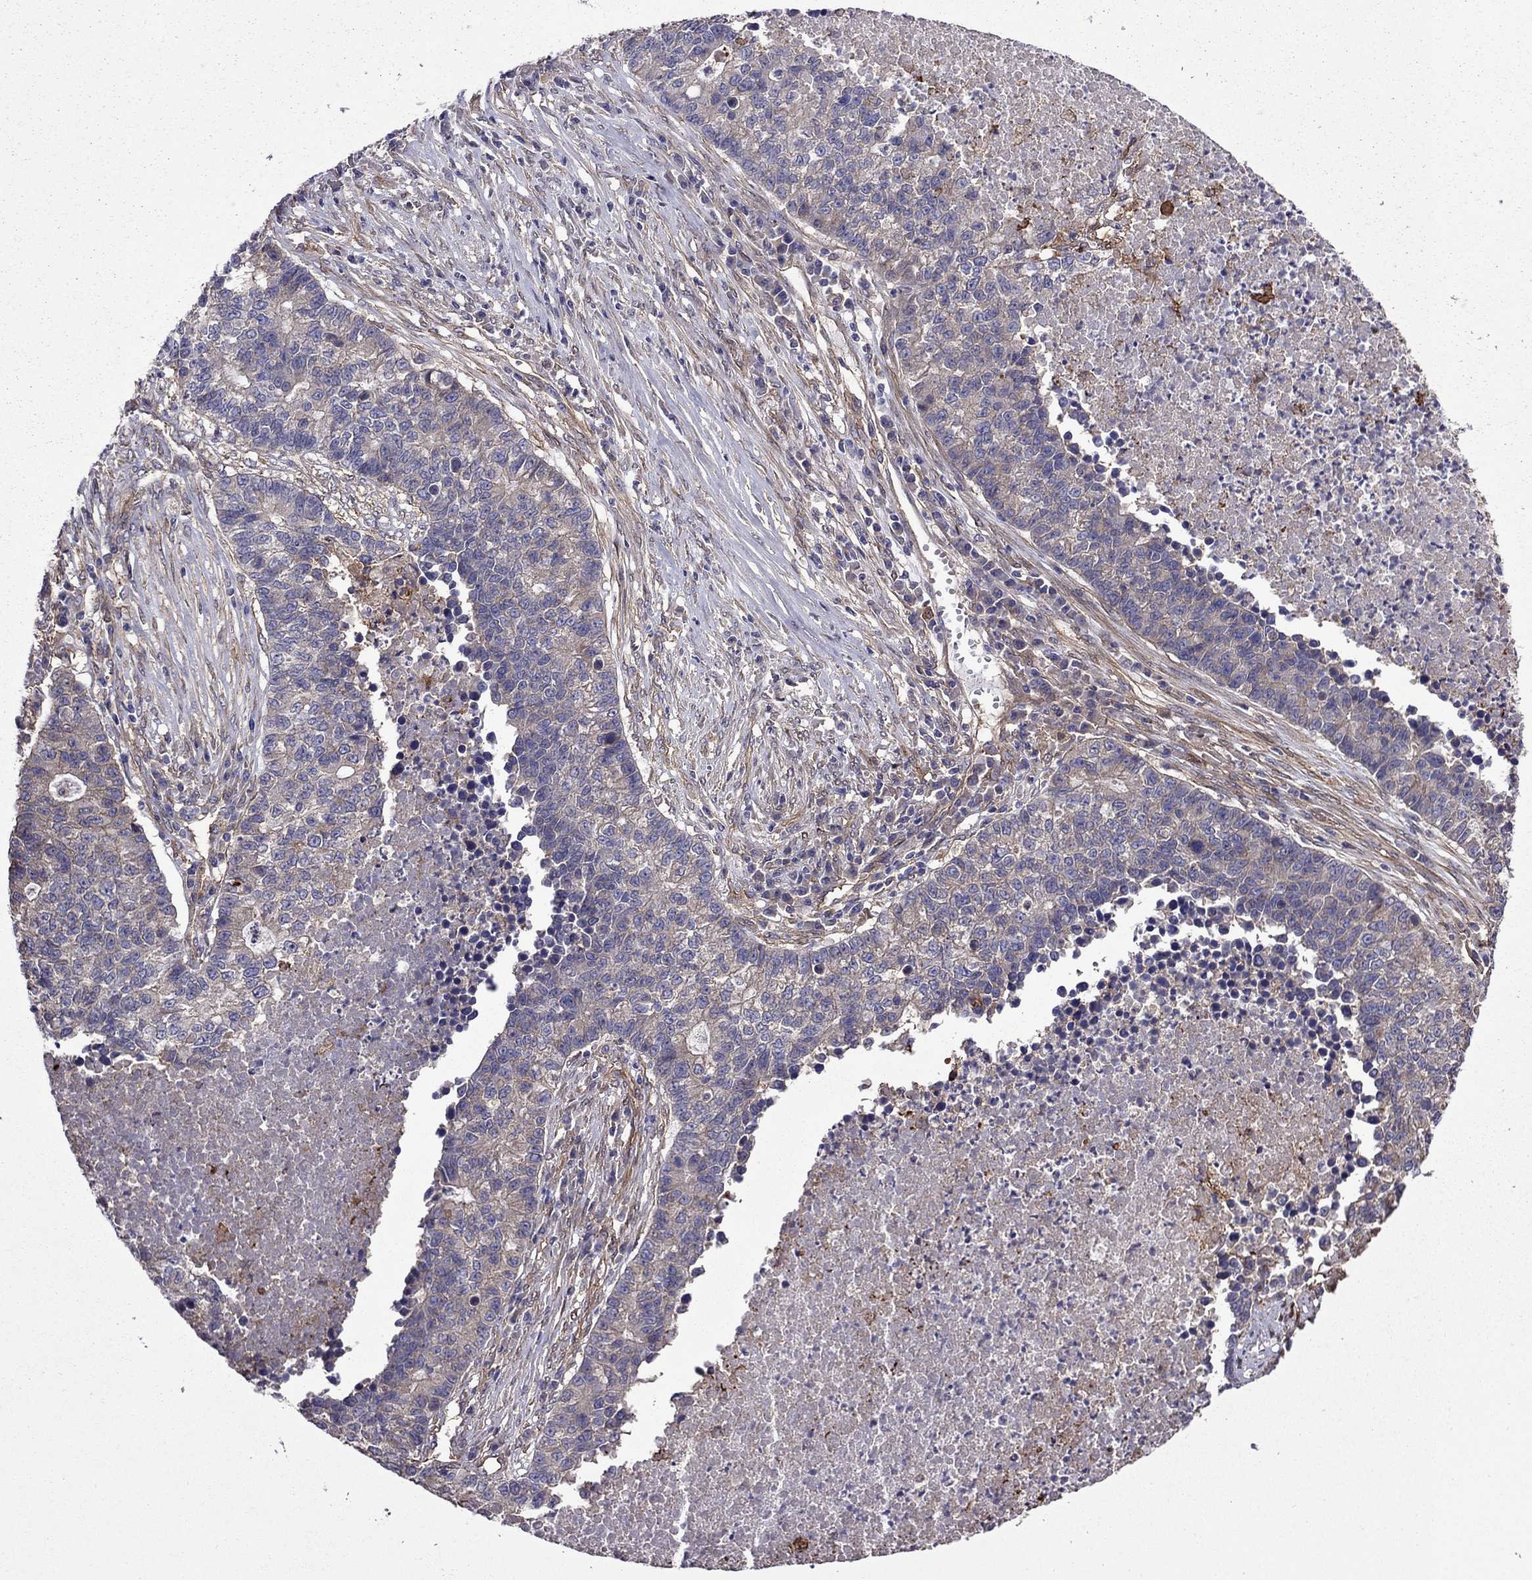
{"staining": {"intensity": "weak", "quantity": "<25%", "location": "cytoplasmic/membranous"}, "tissue": "lung cancer", "cell_type": "Tumor cells", "image_type": "cancer", "snomed": [{"axis": "morphology", "description": "Adenocarcinoma, NOS"}, {"axis": "topography", "description": "Lung"}], "caption": "High power microscopy micrograph of an immunohistochemistry (IHC) micrograph of lung cancer, revealing no significant staining in tumor cells.", "gene": "ITGB1", "patient": {"sex": "male", "age": 57}}